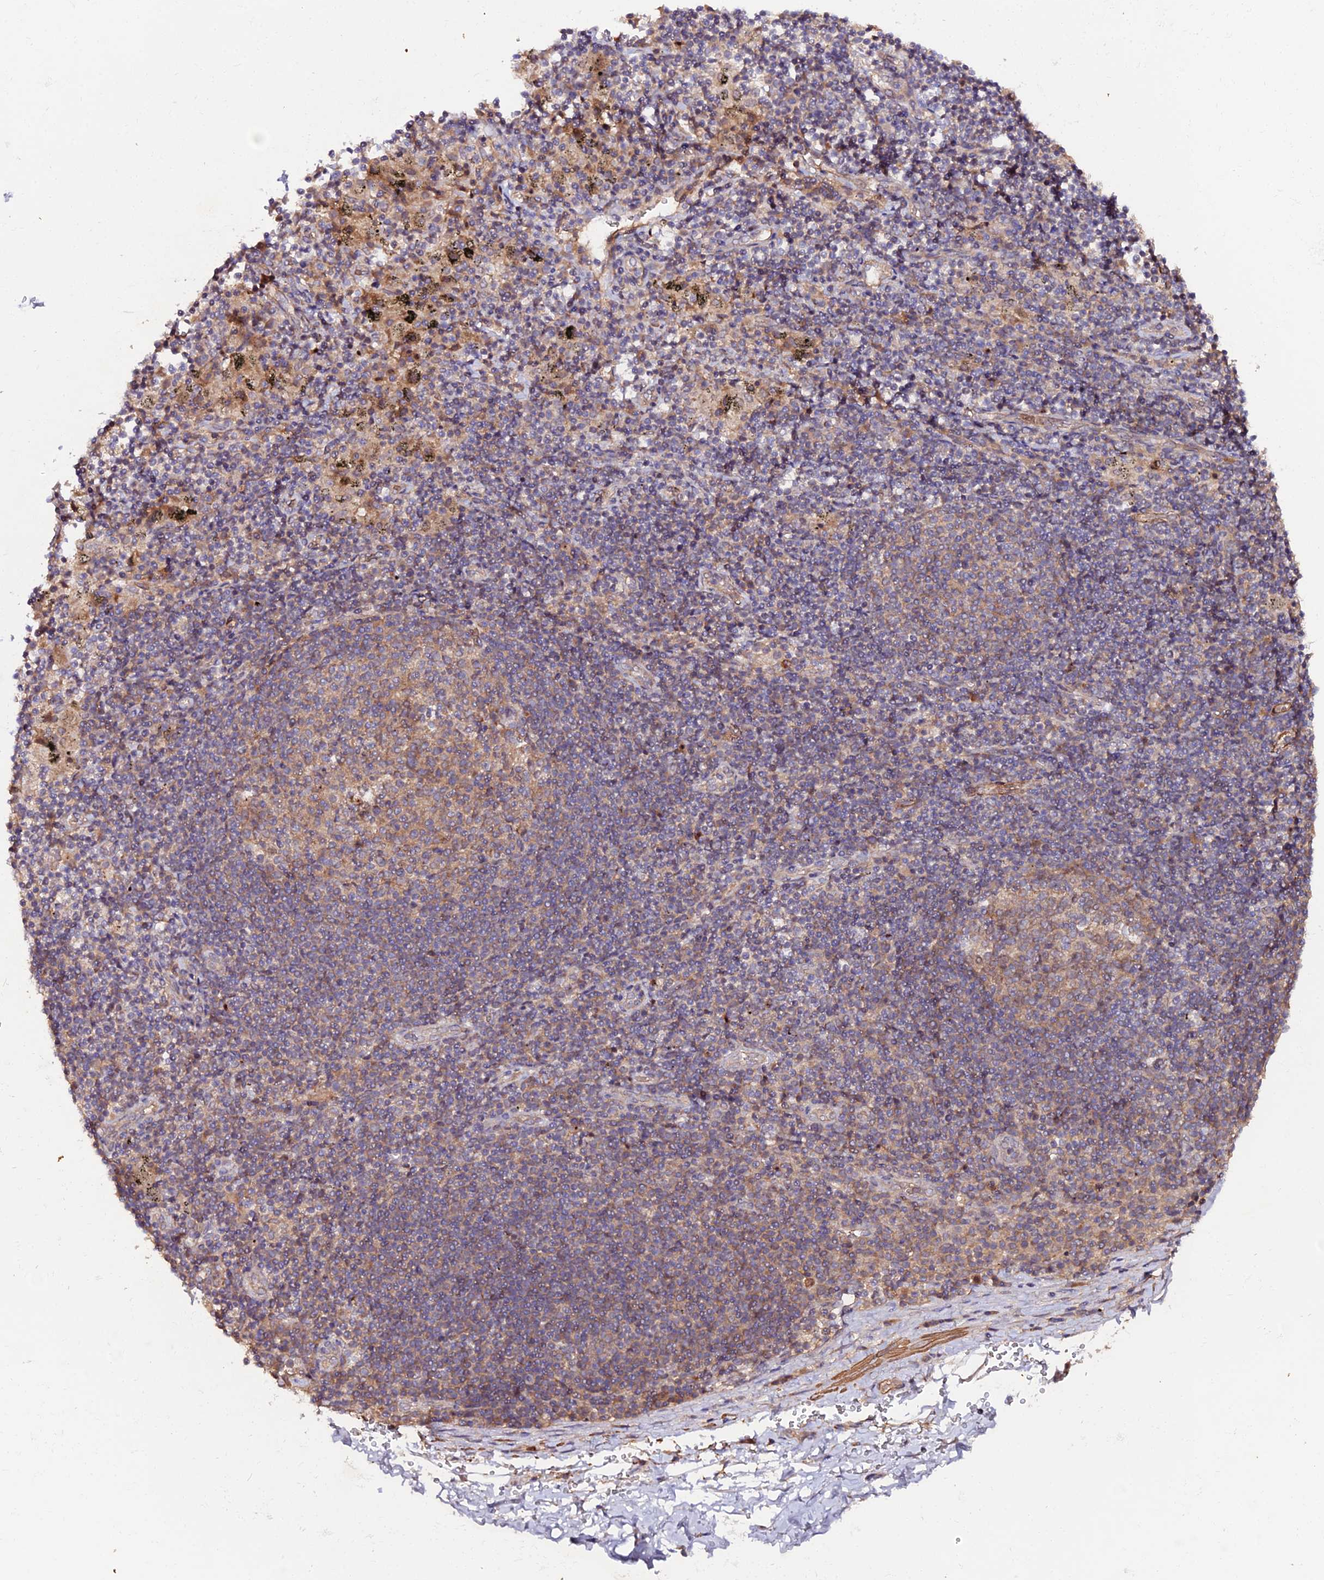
{"staining": {"intensity": "moderate", "quantity": "<25%", "location": "cytoplasmic/membranous"}, "tissue": "adipose tissue", "cell_type": "Adipocytes", "image_type": "normal", "snomed": [{"axis": "morphology", "description": "Normal tissue, NOS"}, {"axis": "topography", "description": "Lymph node"}, {"axis": "topography", "description": "Cartilage tissue"}, {"axis": "topography", "description": "Bronchus"}], "caption": "Immunohistochemical staining of unremarkable human adipose tissue exhibits moderate cytoplasmic/membranous protein positivity in approximately <25% of adipocytes.", "gene": "TRIM26", "patient": {"sex": "male", "age": 63}}